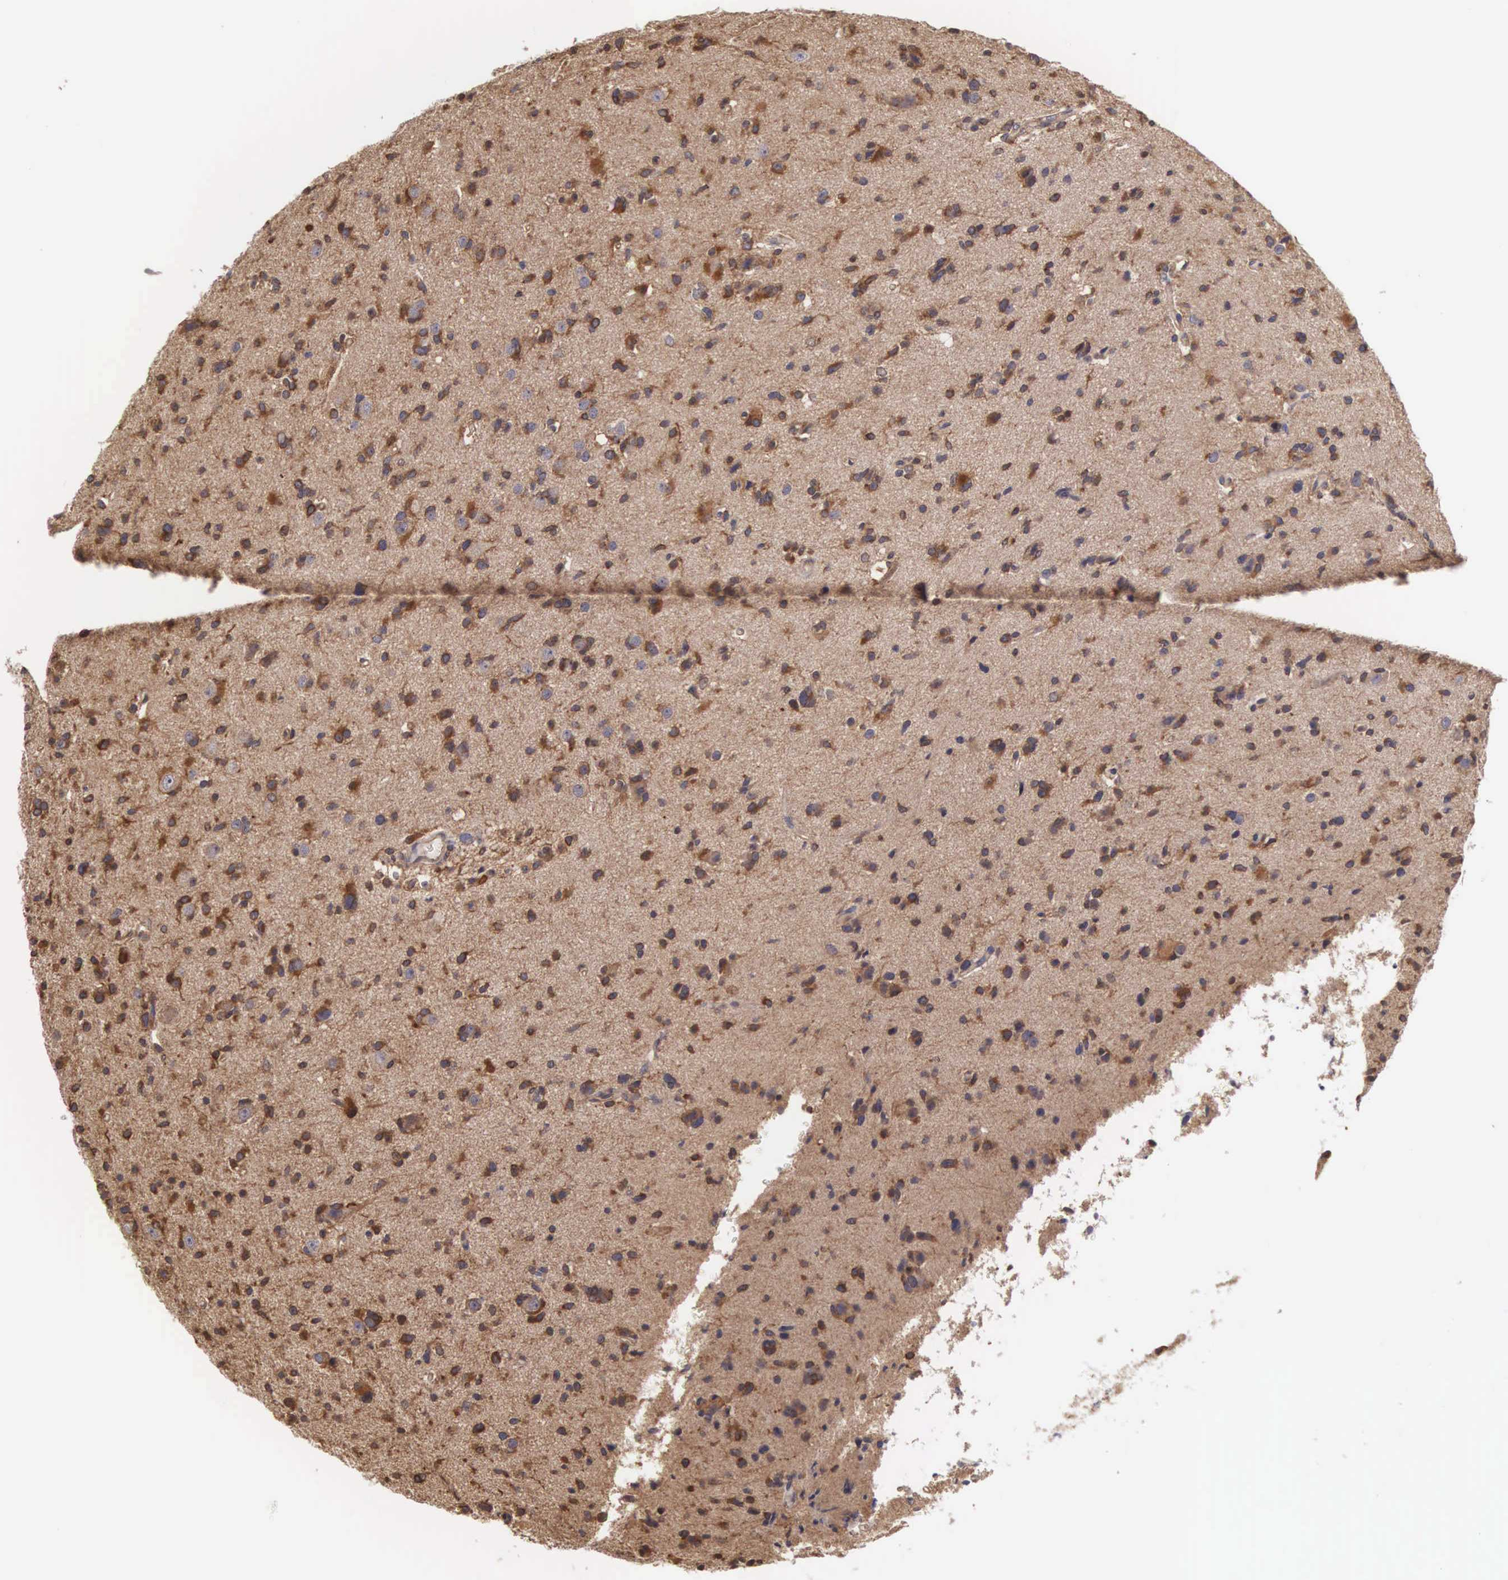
{"staining": {"intensity": "moderate", "quantity": ">75%", "location": "cytoplasmic/membranous"}, "tissue": "glioma", "cell_type": "Tumor cells", "image_type": "cancer", "snomed": [{"axis": "morphology", "description": "Glioma, malignant, Low grade"}, {"axis": "topography", "description": "Brain"}], "caption": "This photomicrograph displays IHC staining of glioma, with medium moderate cytoplasmic/membranous expression in approximately >75% of tumor cells.", "gene": "DHRS1", "patient": {"sex": "female", "age": 46}}